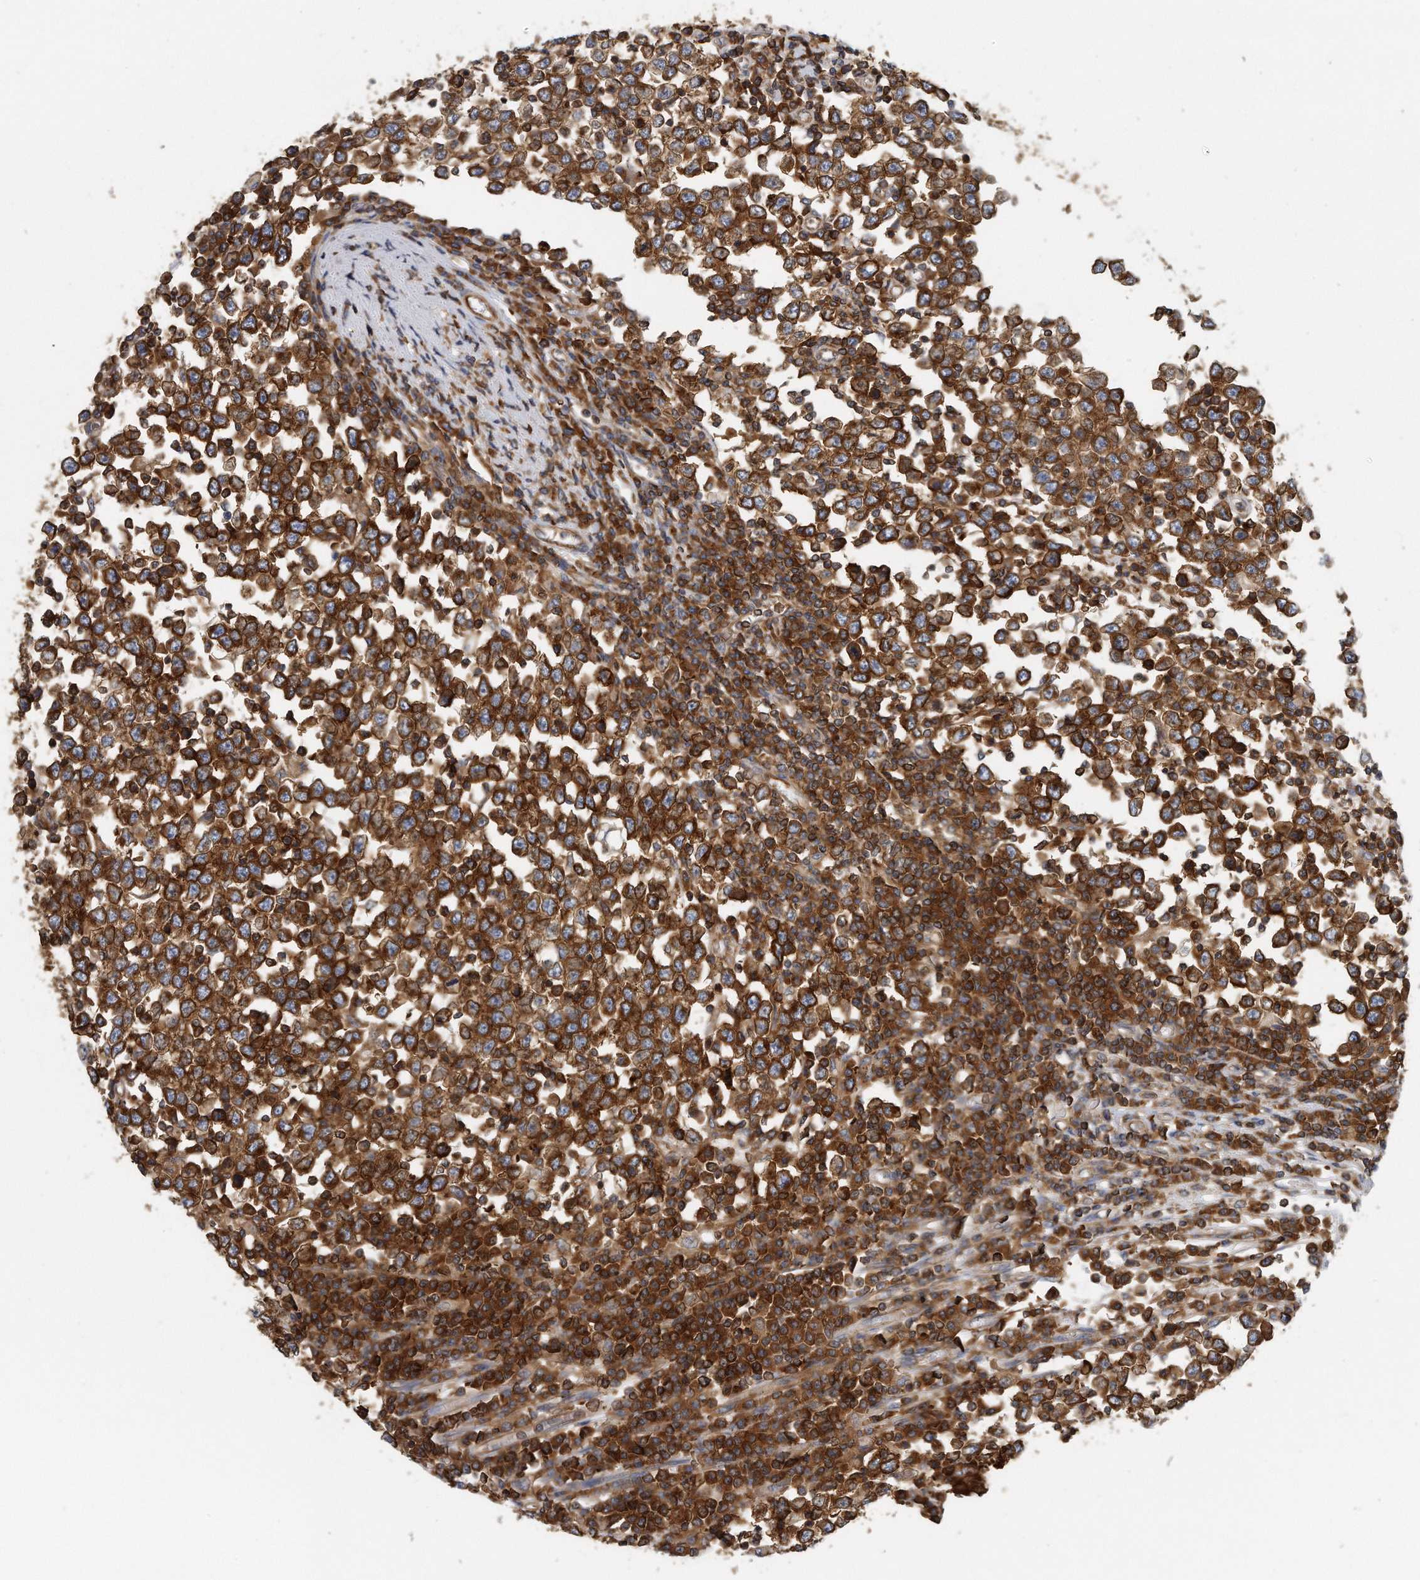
{"staining": {"intensity": "strong", "quantity": ">75%", "location": "cytoplasmic/membranous"}, "tissue": "testis cancer", "cell_type": "Tumor cells", "image_type": "cancer", "snomed": [{"axis": "morphology", "description": "Seminoma, NOS"}, {"axis": "topography", "description": "Testis"}], "caption": "DAB immunohistochemical staining of testis seminoma reveals strong cytoplasmic/membranous protein staining in approximately >75% of tumor cells. (brown staining indicates protein expression, while blue staining denotes nuclei).", "gene": "EIF3I", "patient": {"sex": "male", "age": 65}}